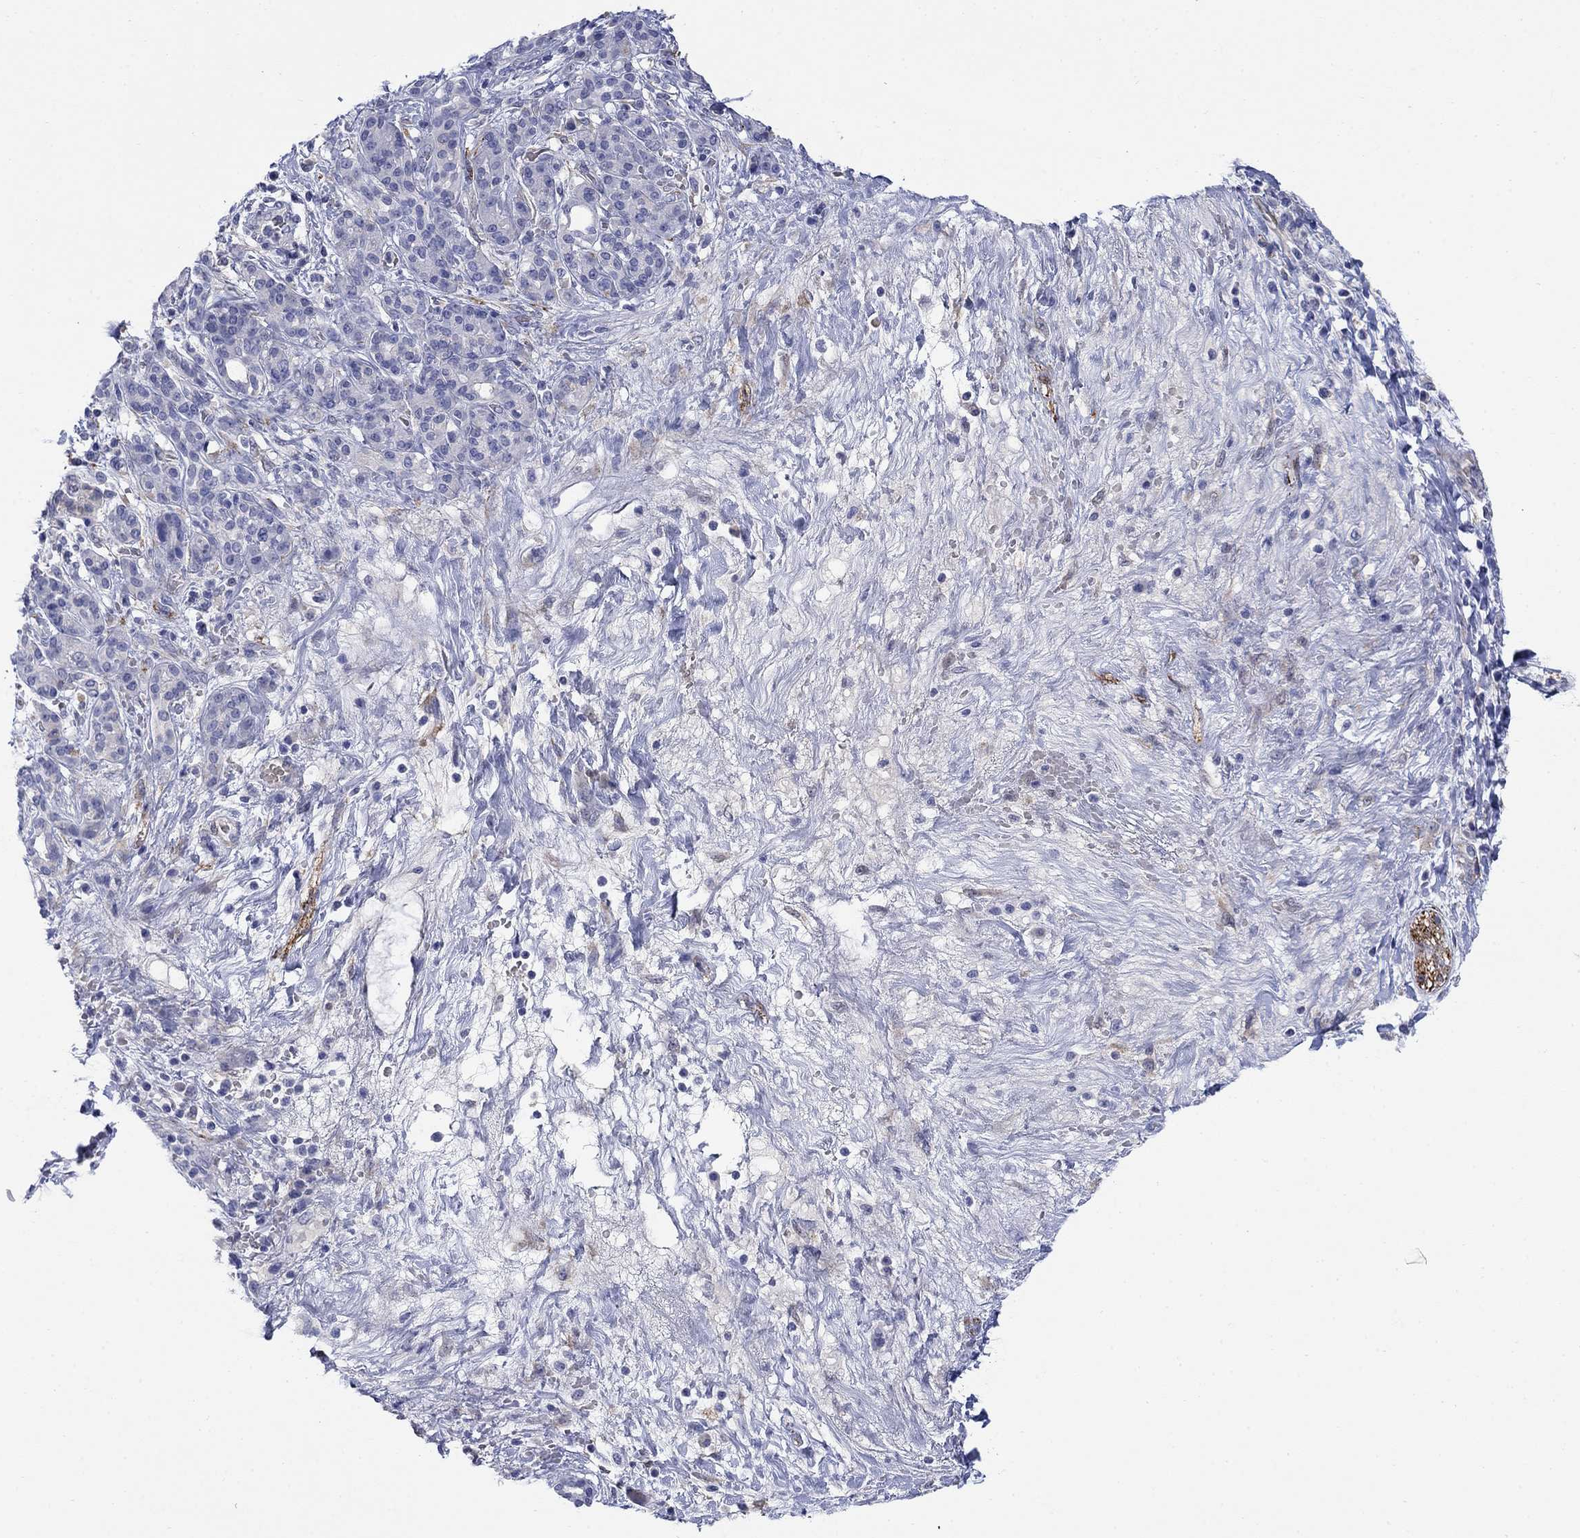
{"staining": {"intensity": "negative", "quantity": "none", "location": "none"}, "tissue": "pancreatic cancer", "cell_type": "Tumor cells", "image_type": "cancer", "snomed": [{"axis": "morphology", "description": "Adenocarcinoma, NOS"}, {"axis": "topography", "description": "Pancreas"}], "caption": "Tumor cells show no significant expression in adenocarcinoma (pancreatic).", "gene": "PTPRZ1", "patient": {"sex": "male", "age": 44}}